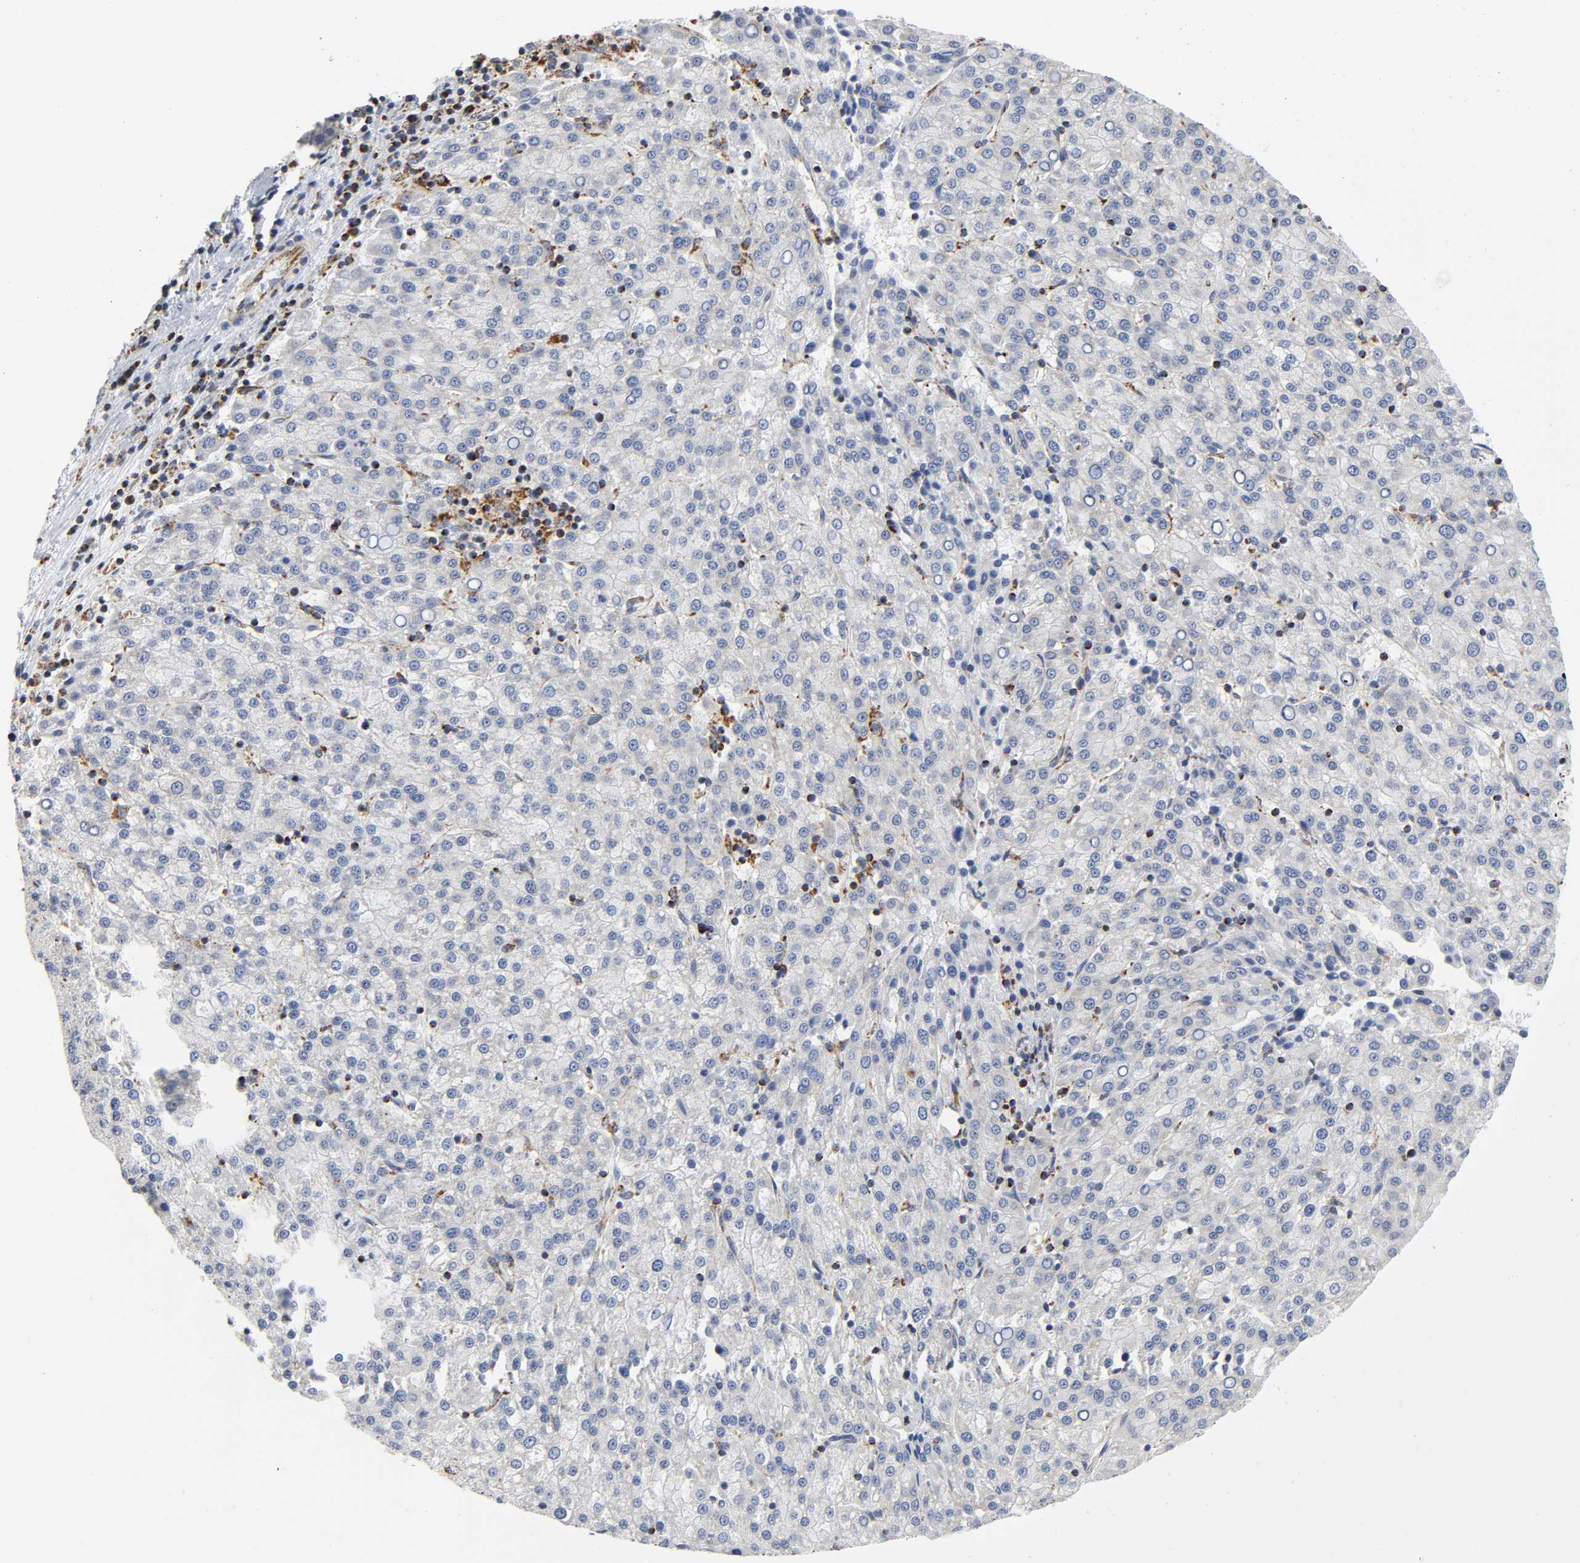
{"staining": {"intensity": "negative", "quantity": "none", "location": "none"}, "tissue": "liver cancer", "cell_type": "Tumor cells", "image_type": "cancer", "snomed": [{"axis": "morphology", "description": "Carcinoma, Hepatocellular, NOS"}, {"axis": "topography", "description": "Liver"}], "caption": "Human hepatocellular carcinoma (liver) stained for a protein using immunohistochemistry reveals no positivity in tumor cells.", "gene": "BAK1", "patient": {"sex": "female", "age": 58}}